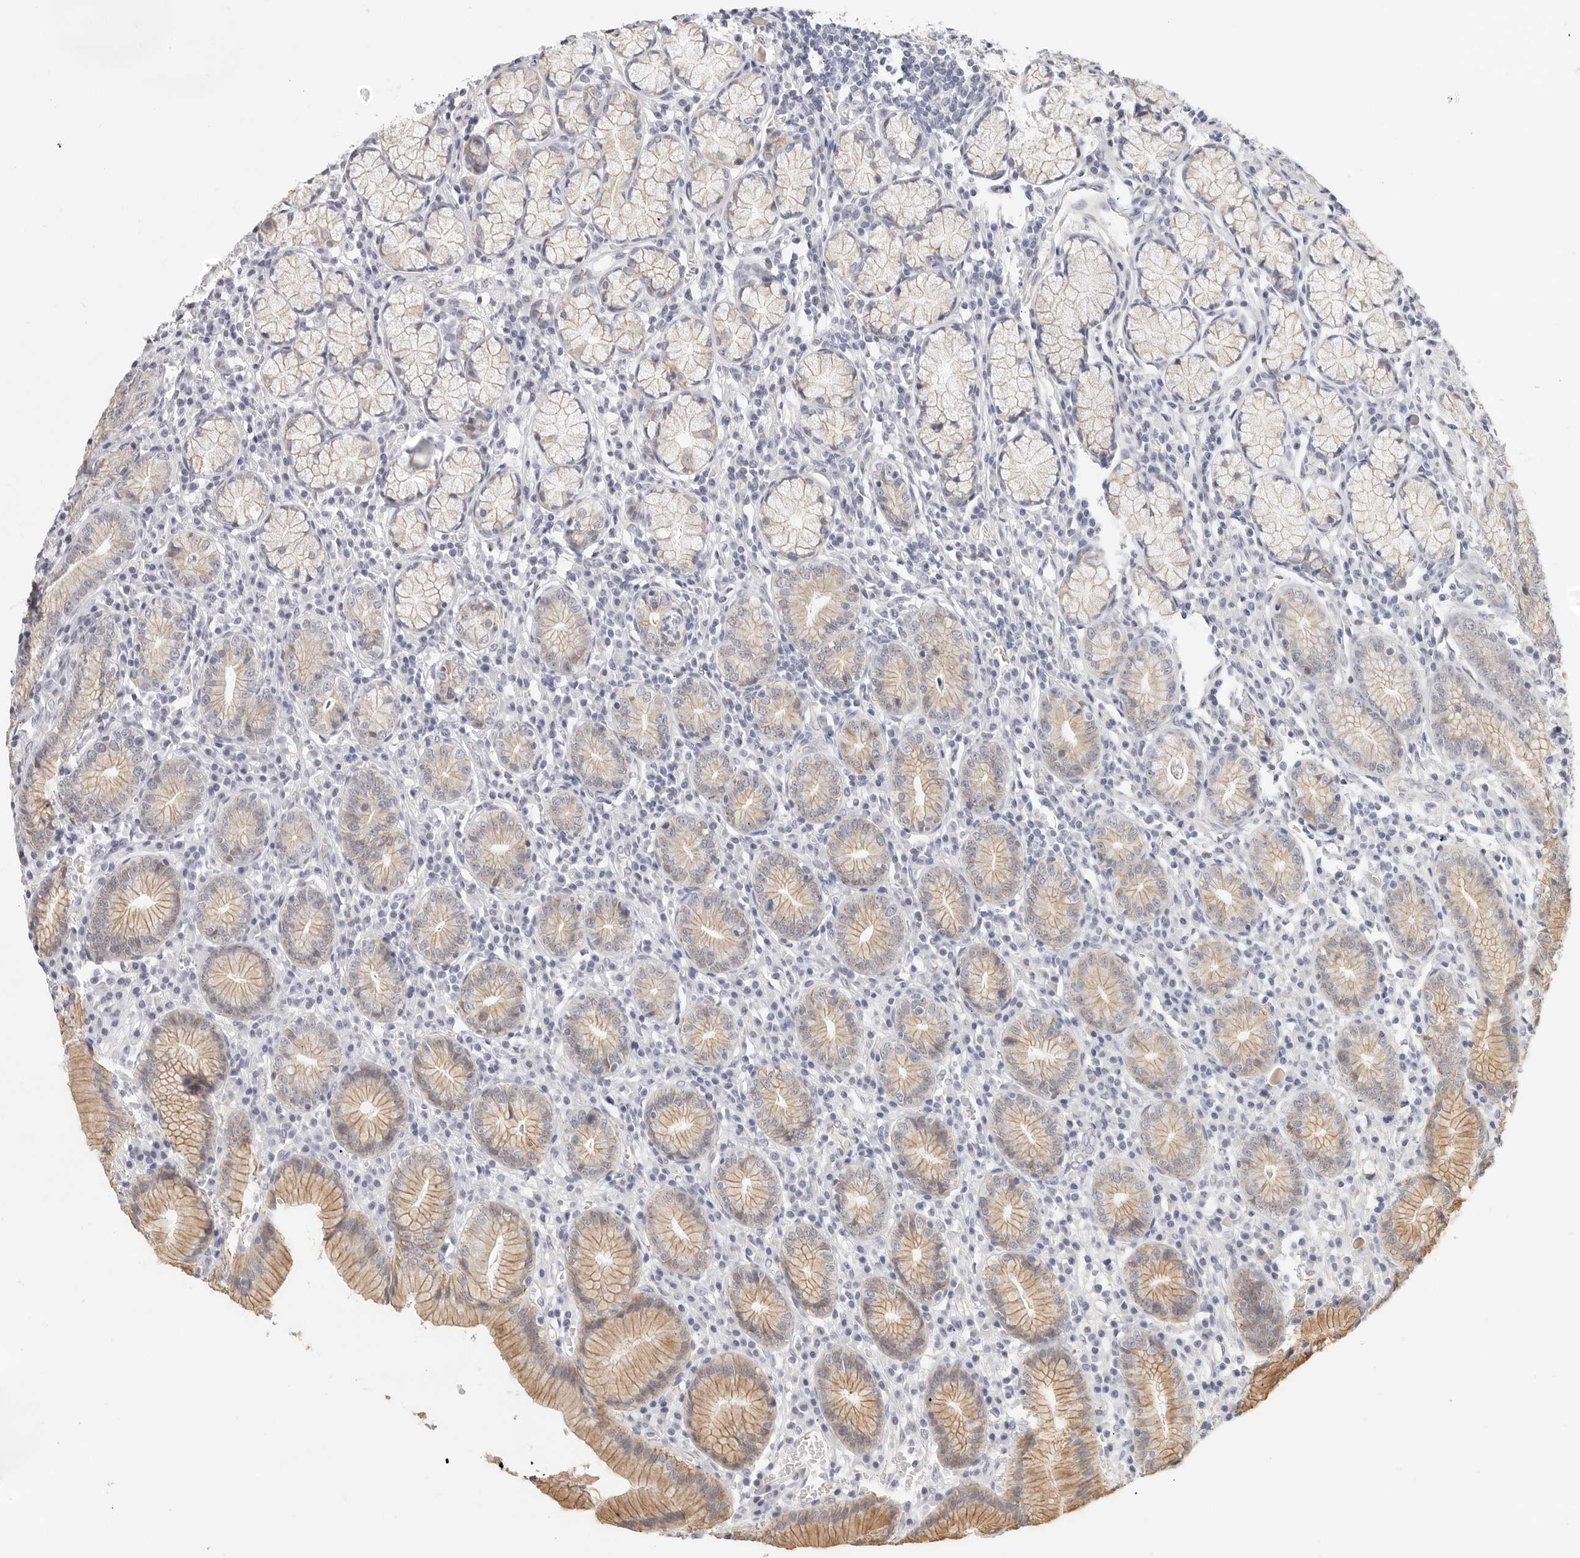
{"staining": {"intensity": "moderate", "quantity": ">75%", "location": "cytoplasmic/membranous"}, "tissue": "stomach", "cell_type": "Glandular cells", "image_type": "normal", "snomed": [{"axis": "morphology", "description": "Normal tissue, NOS"}, {"axis": "topography", "description": "Stomach"}], "caption": "High-magnification brightfield microscopy of benign stomach stained with DAB (3,3'-diaminobenzidine) (brown) and counterstained with hematoxylin (blue). glandular cells exhibit moderate cytoplasmic/membranous staining is seen in about>75% of cells. Nuclei are stained in blue.", "gene": "ANXA9", "patient": {"sex": "male", "age": 55}}